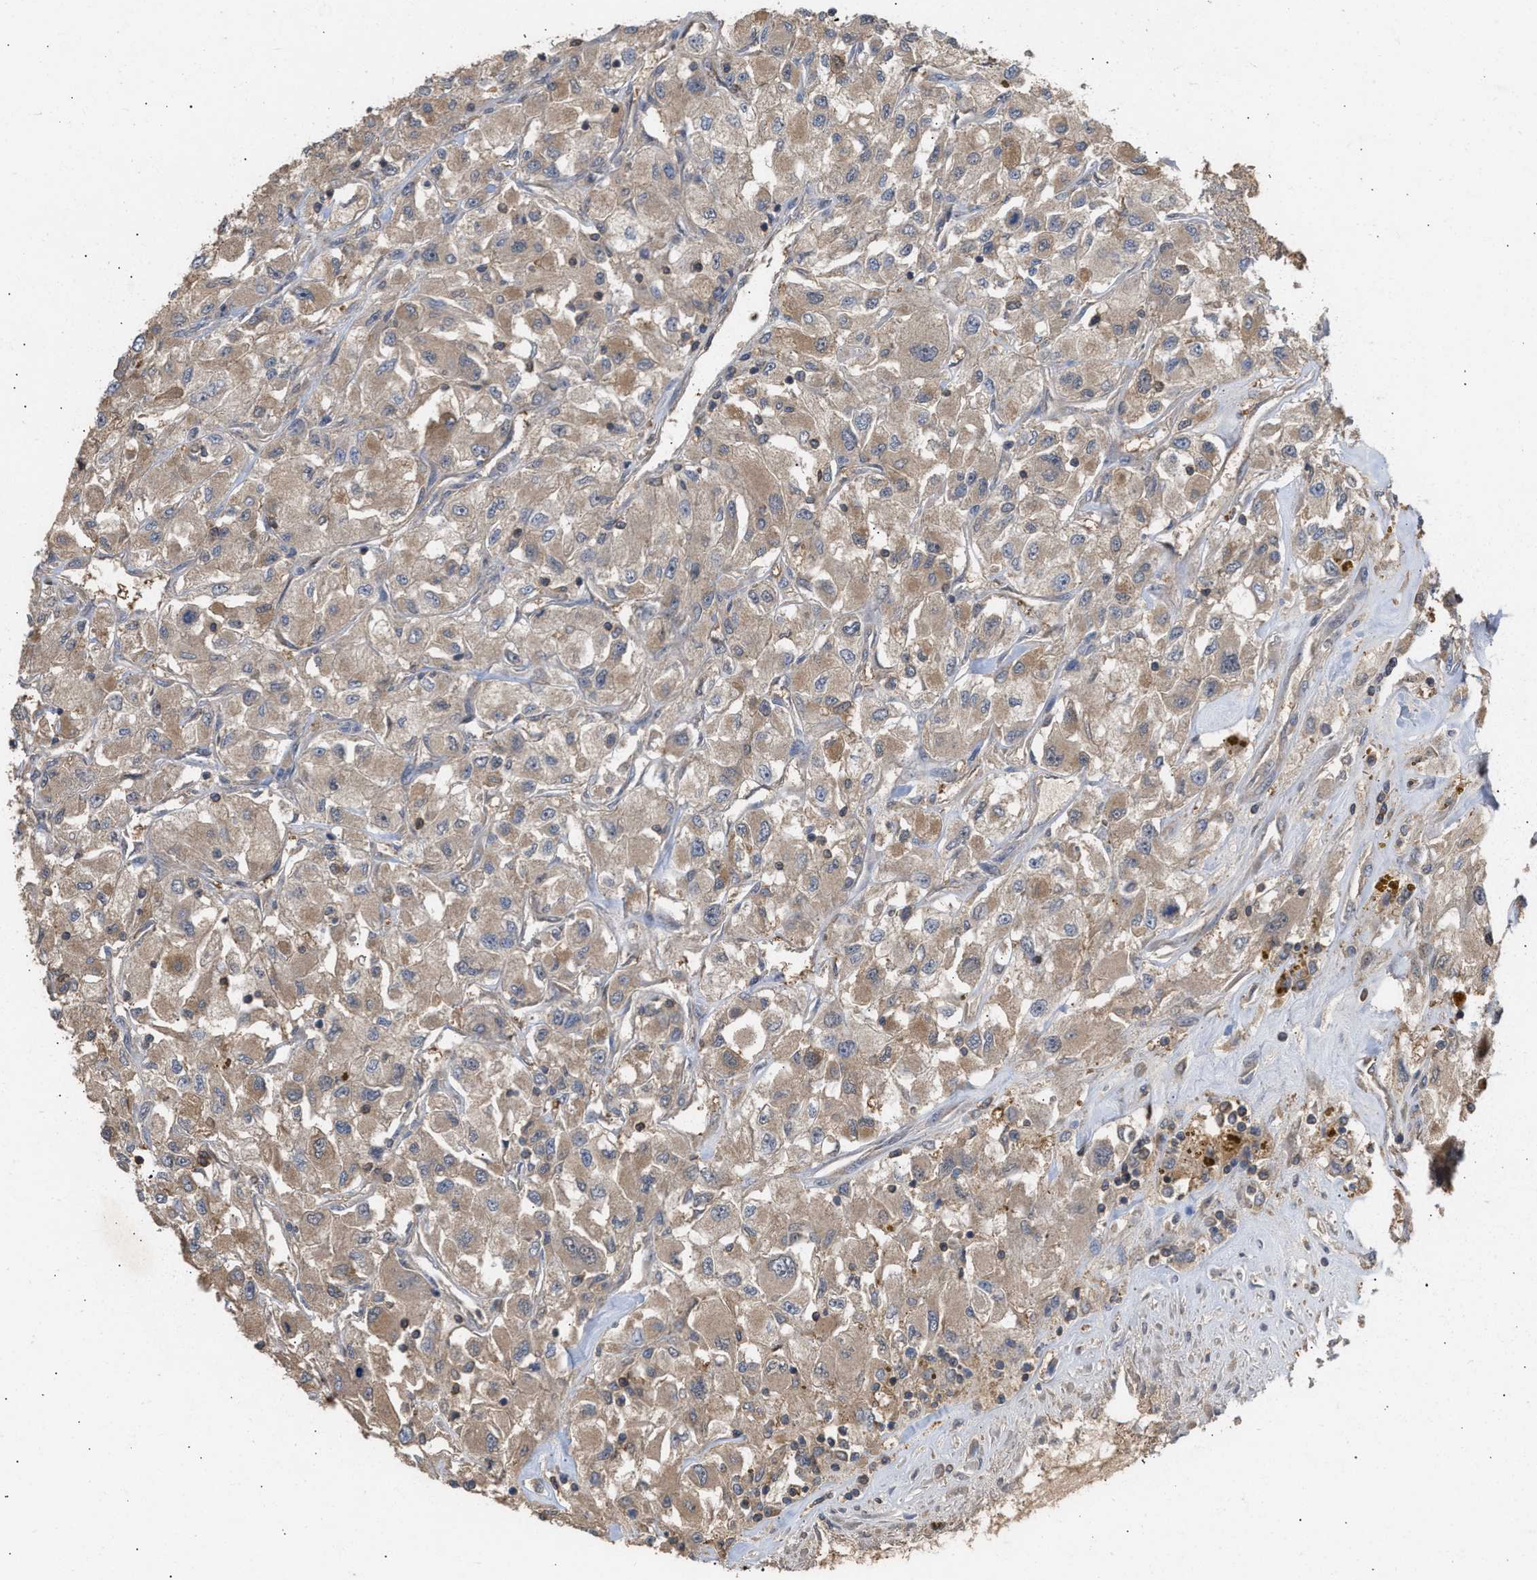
{"staining": {"intensity": "moderate", "quantity": ">75%", "location": "cytoplasmic/membranous"}, "tissue": "renal cancer", "cell_type": "Tumor cells", "image_type": "cancer", "snomed": [{"axis": "morphology", "description": "Adenocarcinoma, NOS"}, {"axis": "topography", "description": "Kidney"}], "caption": "Renal cancer tissue reveals moderate cytoplasmic/membranous positivity in about >75% of tumor cells, visualized by immunohistochemistry. Nuclei are stained in blue.", "gene": "FITM1", "patient": {"sex": "female", "age": 52}}